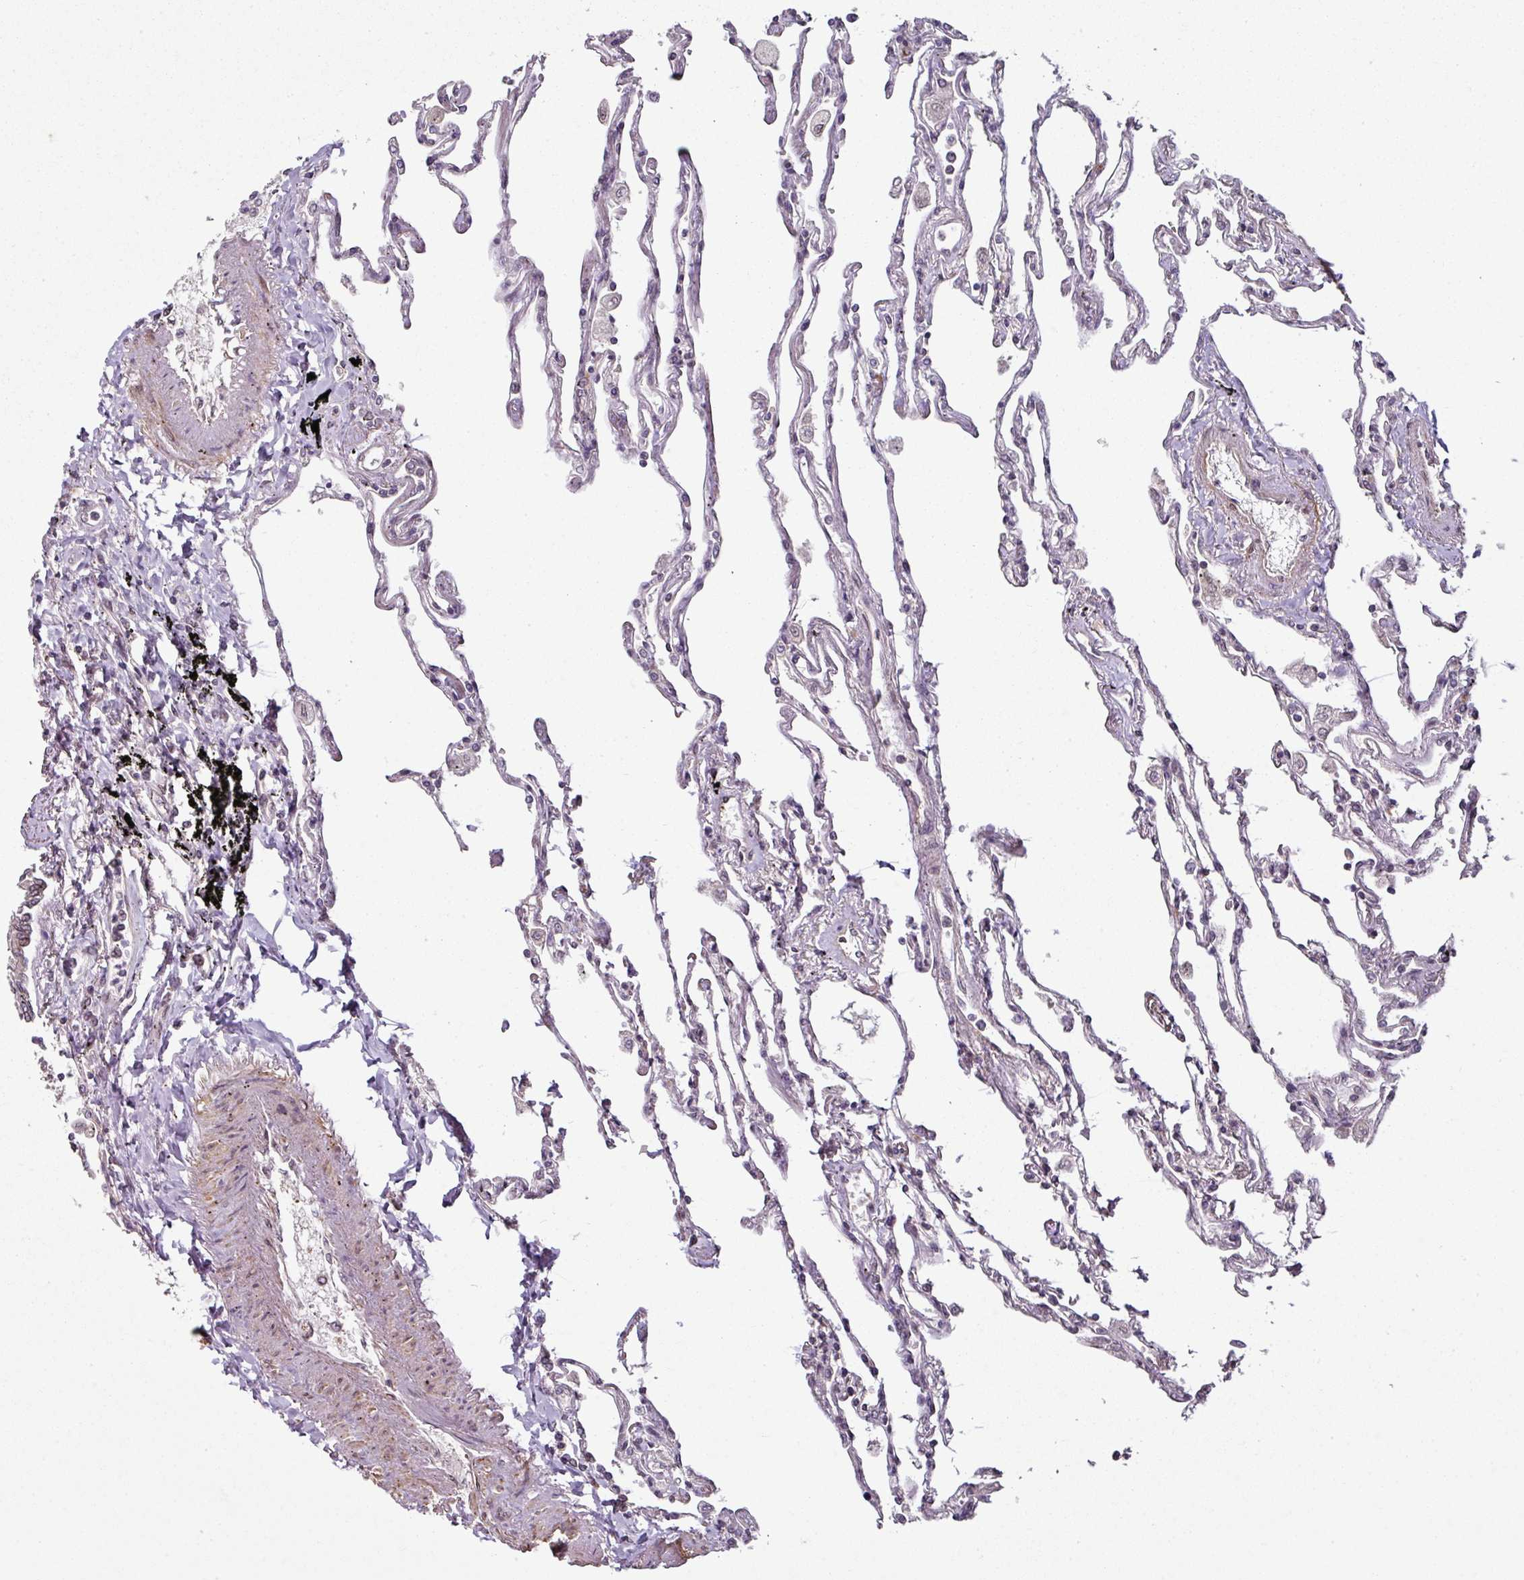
{"staining": {"intensity": "moderate", "quantity": "25%-75%", "location": "cytoplasmic/membranous,nuclear"}, "tissue": "lung", "cell_type": "Alveolar cells", "image_type": "normal", "snomed": [{"axis": "morphology", "description": "Normal tissue, NOS"}, {"axis": "topography", "description": "Lung"}], "caption": "High-magnification brightfield microscopy of benign lung stained with DAB (brown) and counterstained with hematoxylin (blue). alveolar cells exhibit moderate cytoplasmic/membranous,nuclear positivity is seen in about25%-75% of cells. (brown staining indicates protein expression, while blue staining denotes nuclei).", "gene": "RANGAP1", "patient": {"sex": "female", "age": 67}}